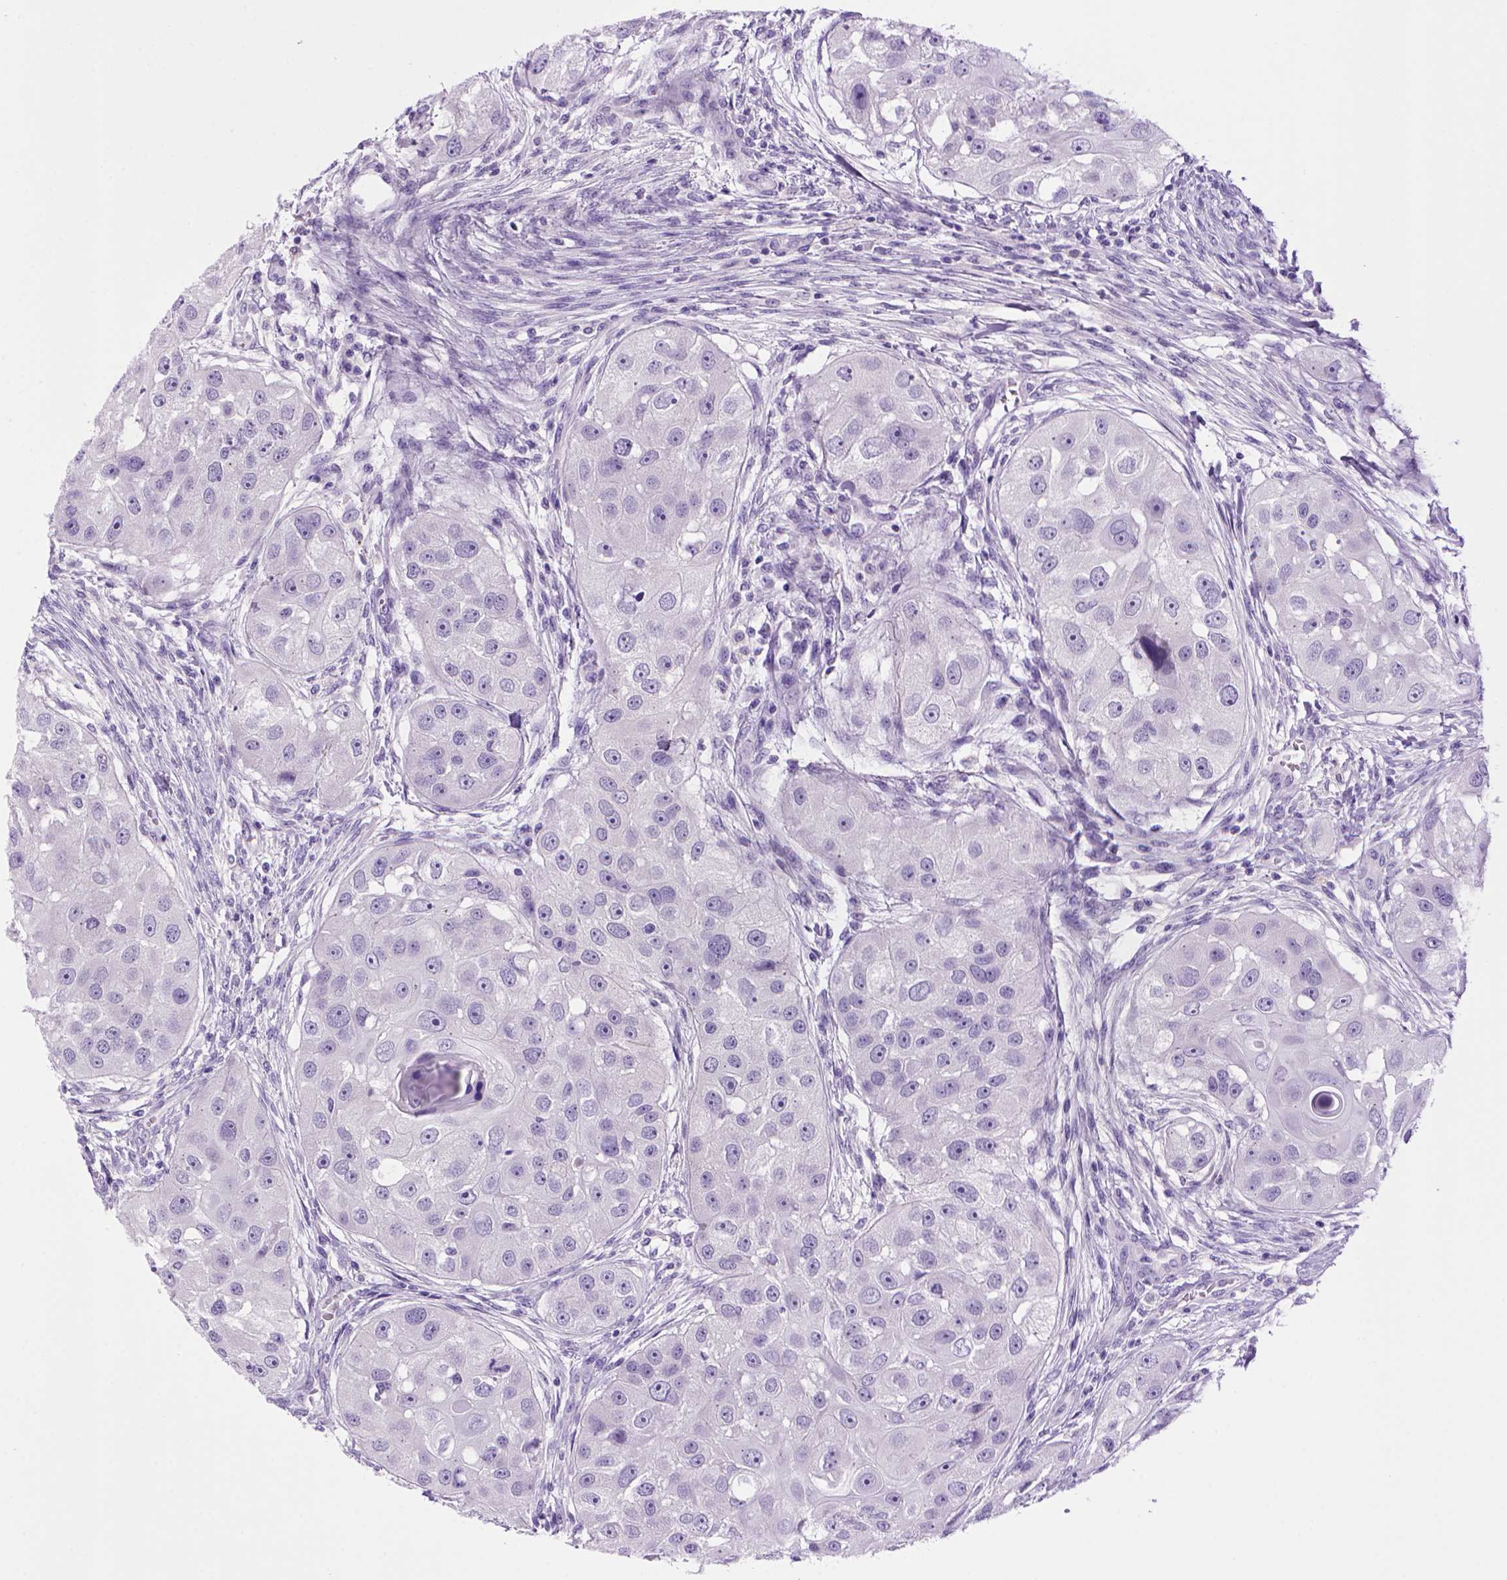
{"staining": {"intensity": "negative", "quantity": "none", "location": "none"}, "tissue": "head and neck cancer", "cell_type": "Tumor cells", "image_type": "cancer", "snomed": [{"axis": "morphology", "description": "Squamous cell carcinoma, NOS"}, {"axis": "topography", "description": "Head-Neck"}], "caption": "Tumor cells show no significant staining in head and neck squamous cell carcinoma.", "gene": "SGCG", "patient": {"sex": "male", "age": 51}}